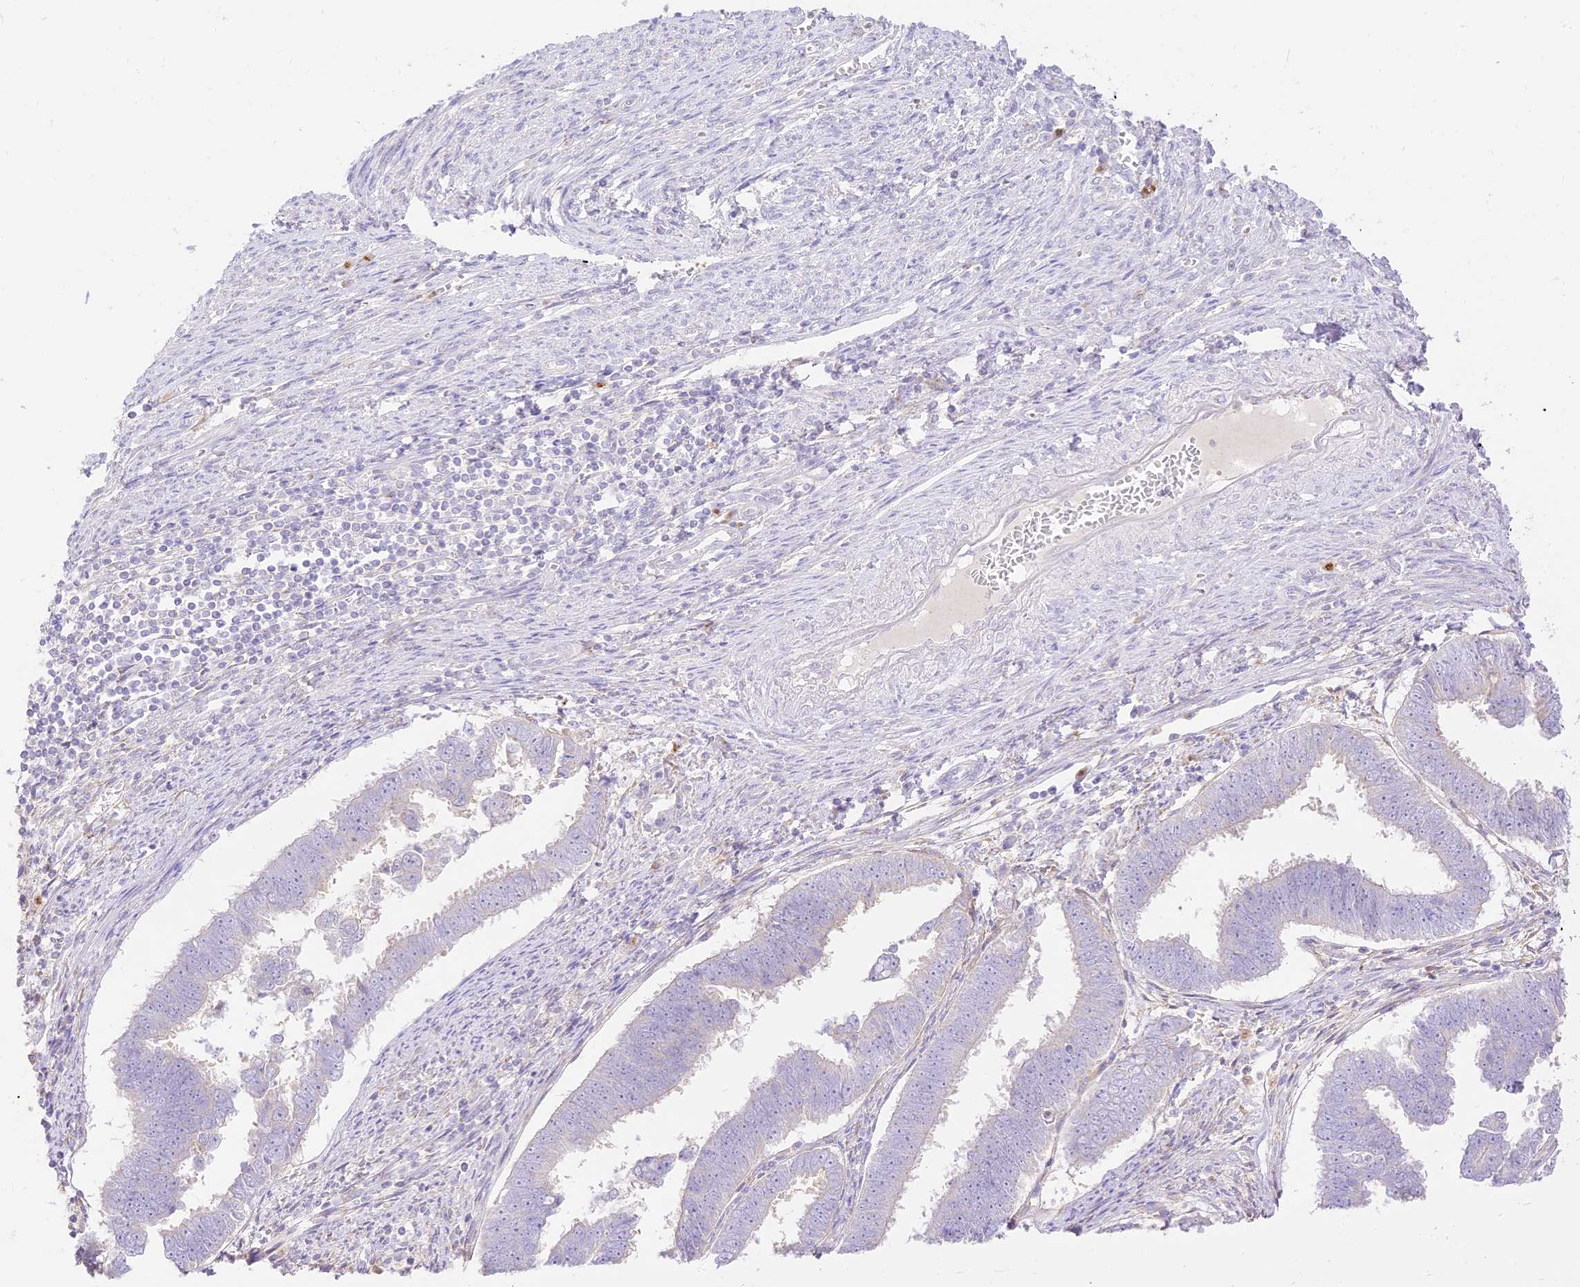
{"staining": {"intensity": "negative", "quantity": "none", "location": "none"}, "tissue": "endometrial cancer", "cell_type": "Tumor cells", "image_type": "cancer", "snomed": [{"axis": "morphology", "description": "Adenocarcinoma, NOS"}, {"axis": "topography", "description": "Endometrium"}], "caption": "High magnification brightfield microscopy of adenocarcinoma (endometrial) stained with DAB (brown) and counterstained with hematoxylin (blue): tumor cells show no significant staining.", "gene": "SEC13", "patient": {"sex": "female", "age": 75}}